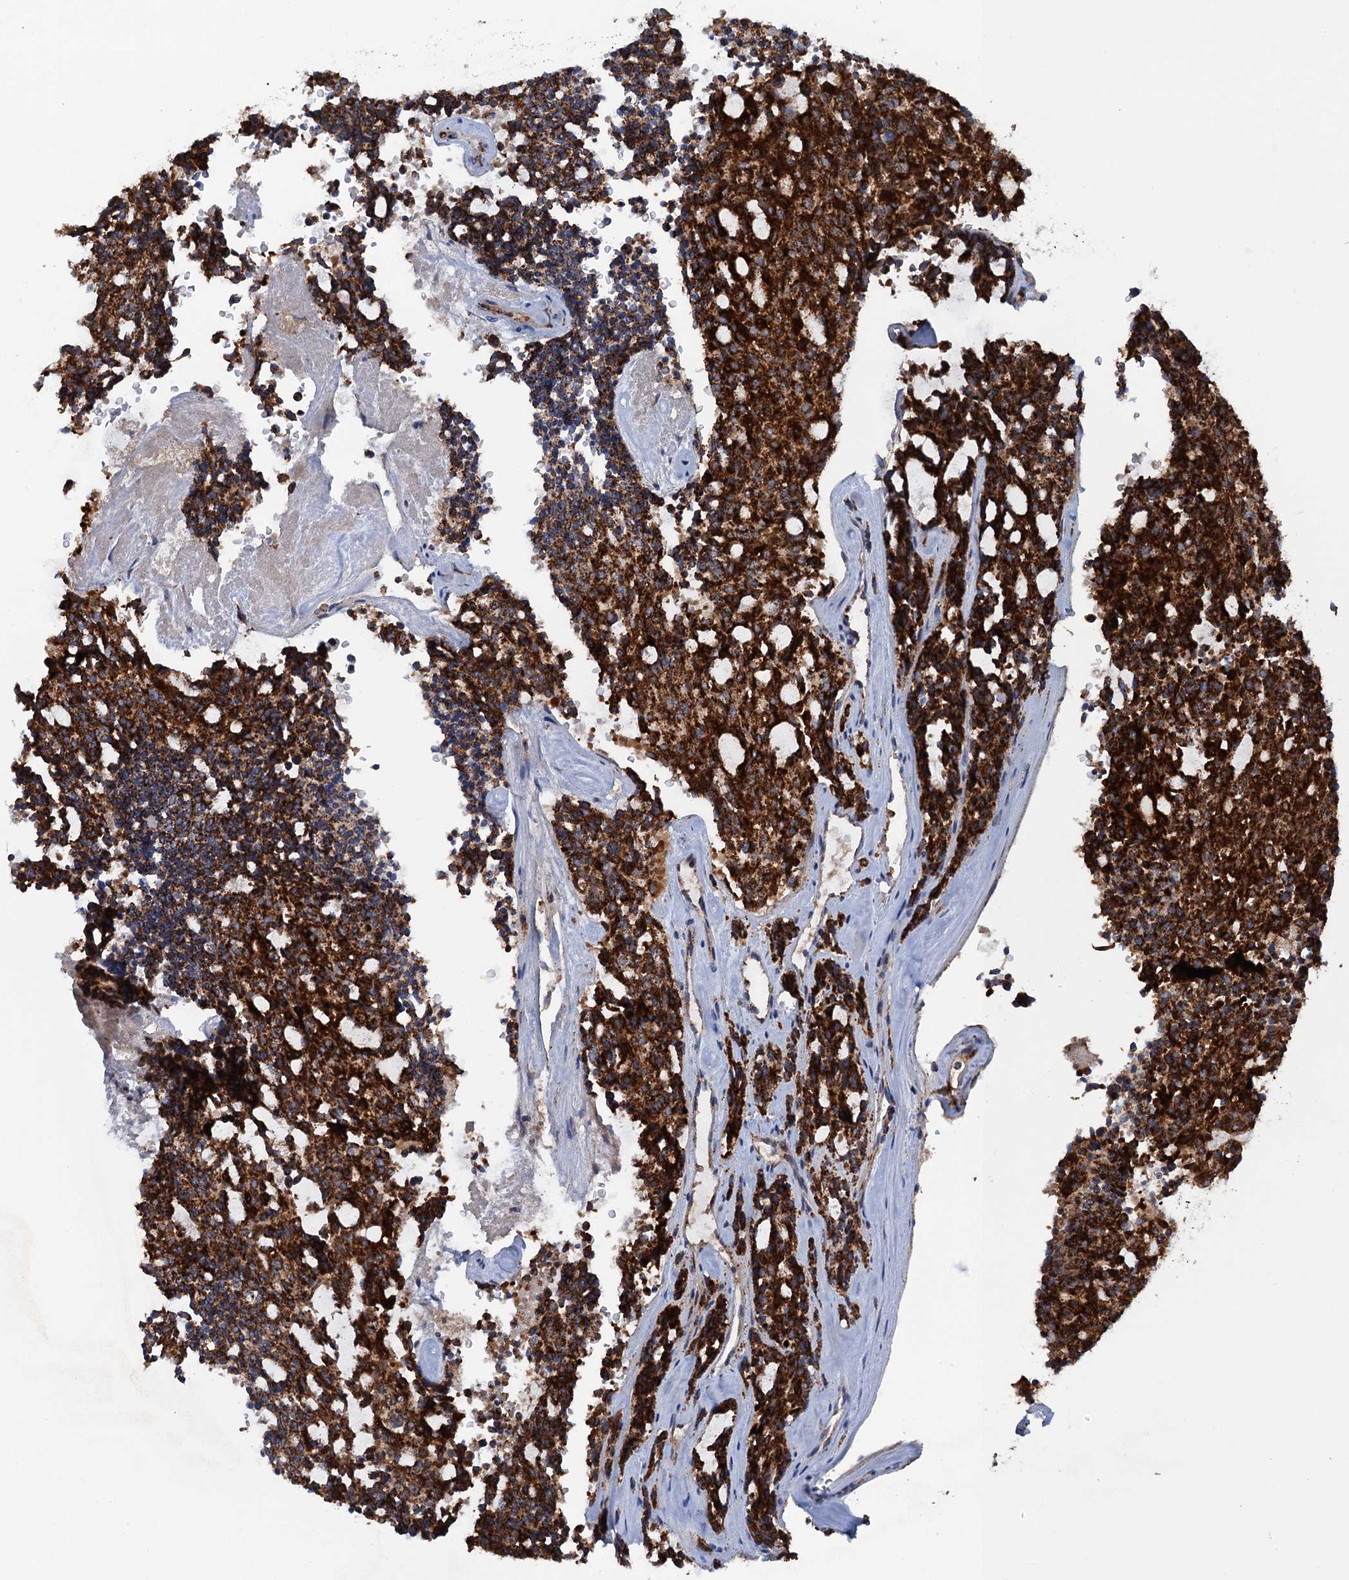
{"staining": {"intensity": "strong", "quantity": ">75%", "location": "cytoplasmic/membranous"}, "tissue": "carcinoid", "cell_type": "Tumor cells", "image_type": "cancer", "snomed": [{"axis": "morphology", "description": "Carcinoid, malignant, NOS"}, {"axis": "topography", "description": "Pancreas"}], "caption": "The image exhibits immunohistochemical staining of malignant carcinoid. There is strong cytoplasmic/membranous expression is identified in about >75% of tumor cells.", "gene": "GTPBP3", "patient": {"sex": "female", "age": 54}}